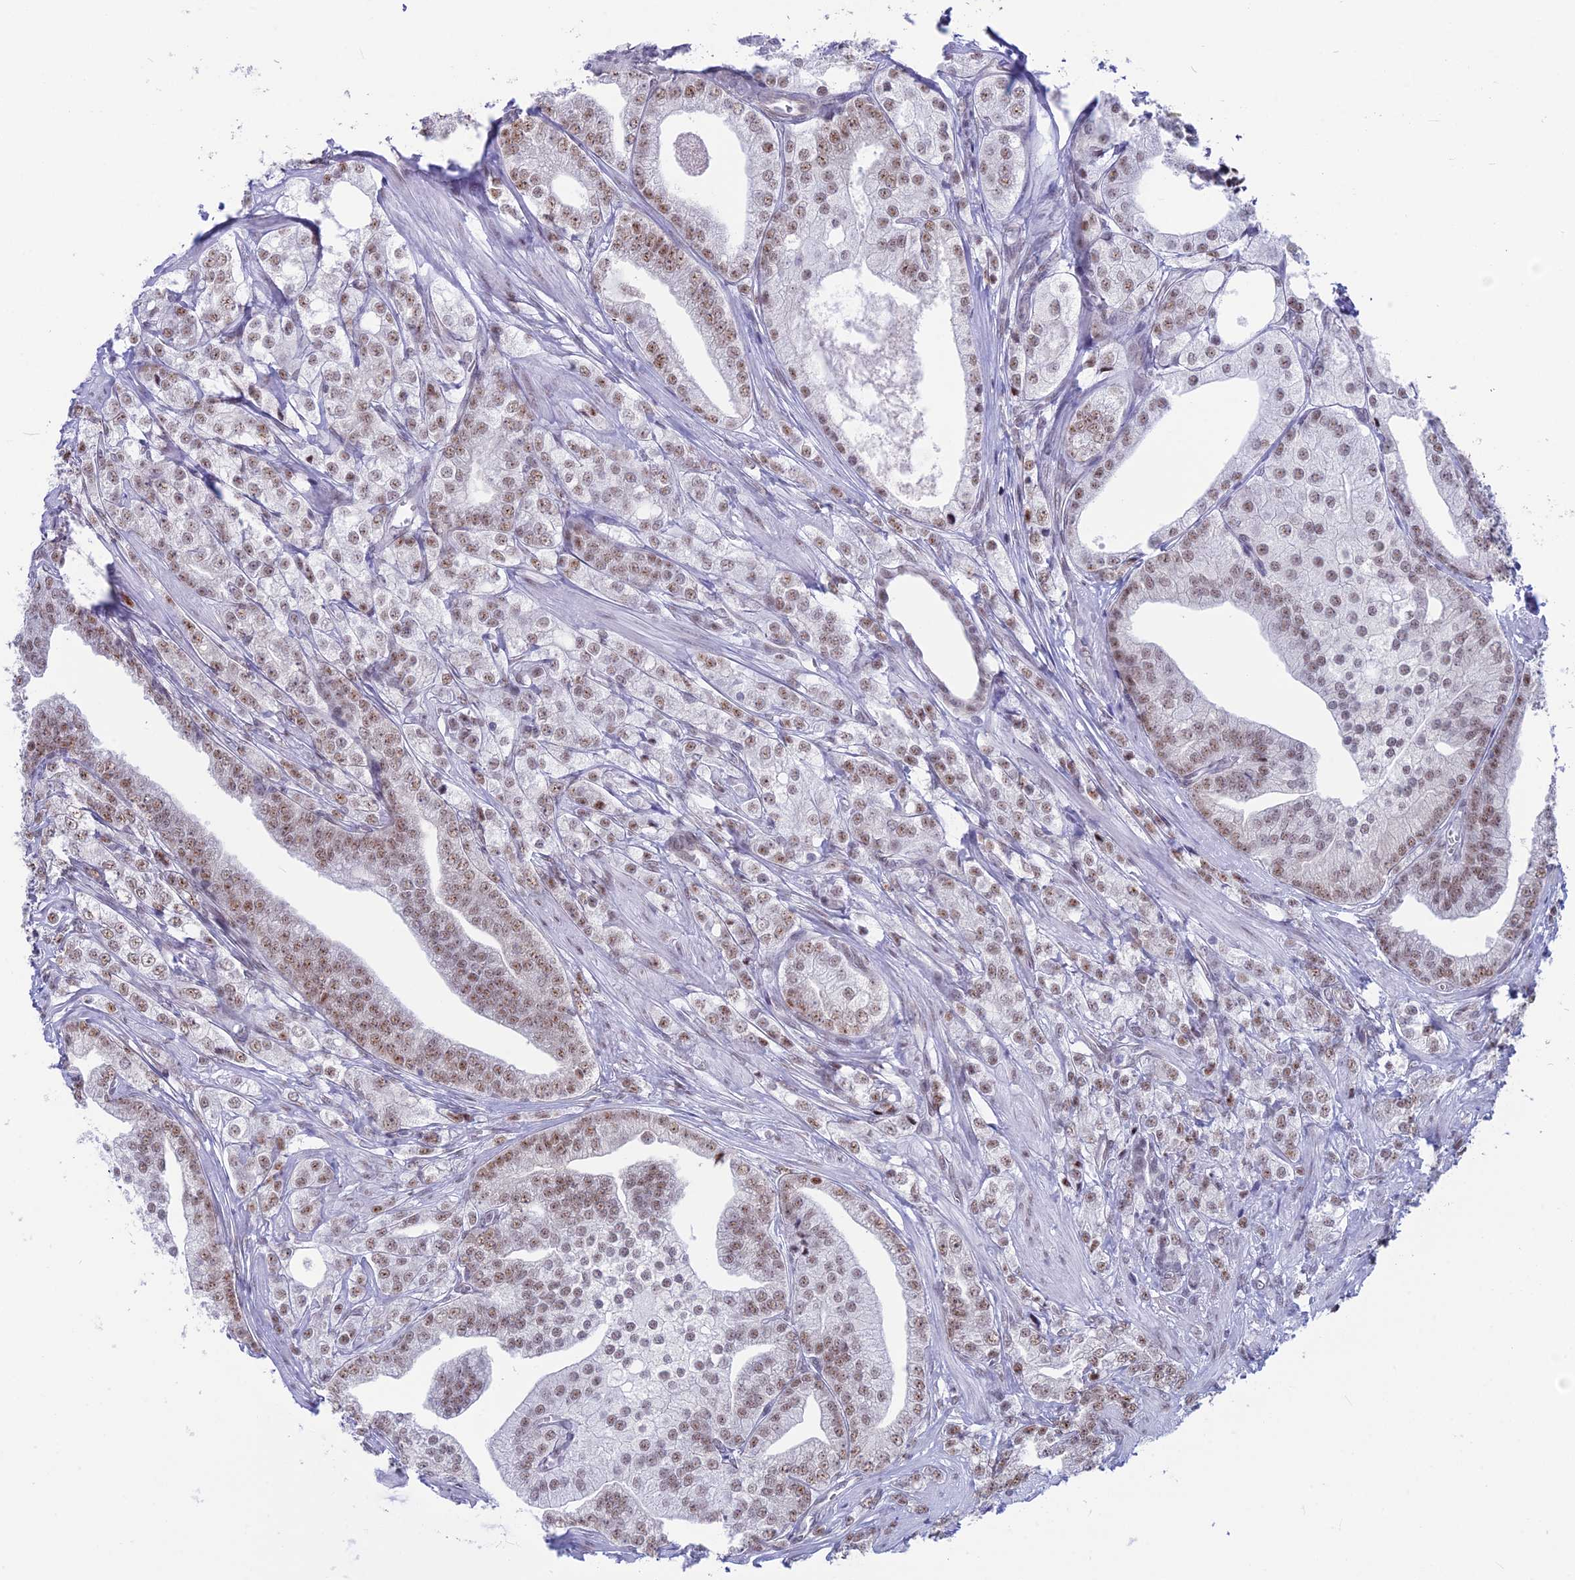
{"staining": {"intensity": "moderate", "quantity": ">75%", "location": "nuclear"}, "tissue": "prostate cancer", "cell_type": "Tumor cells", "image_type": "cancer", "snomed": [{"axis": "morphology", "description": "Adenocarcinoma, High grade"}, {"axis": "topography", "description": "Prostate"}], "caption": "A photomicrograph showing moderate nuclear staining in about >75% of tumor cells in prostate cancer (high-grade adenocarcinoma), as visualized by brown immunohistochemical staining.", "gene": "SRSF5", "patient": {"sex": "male", "age": 50}}